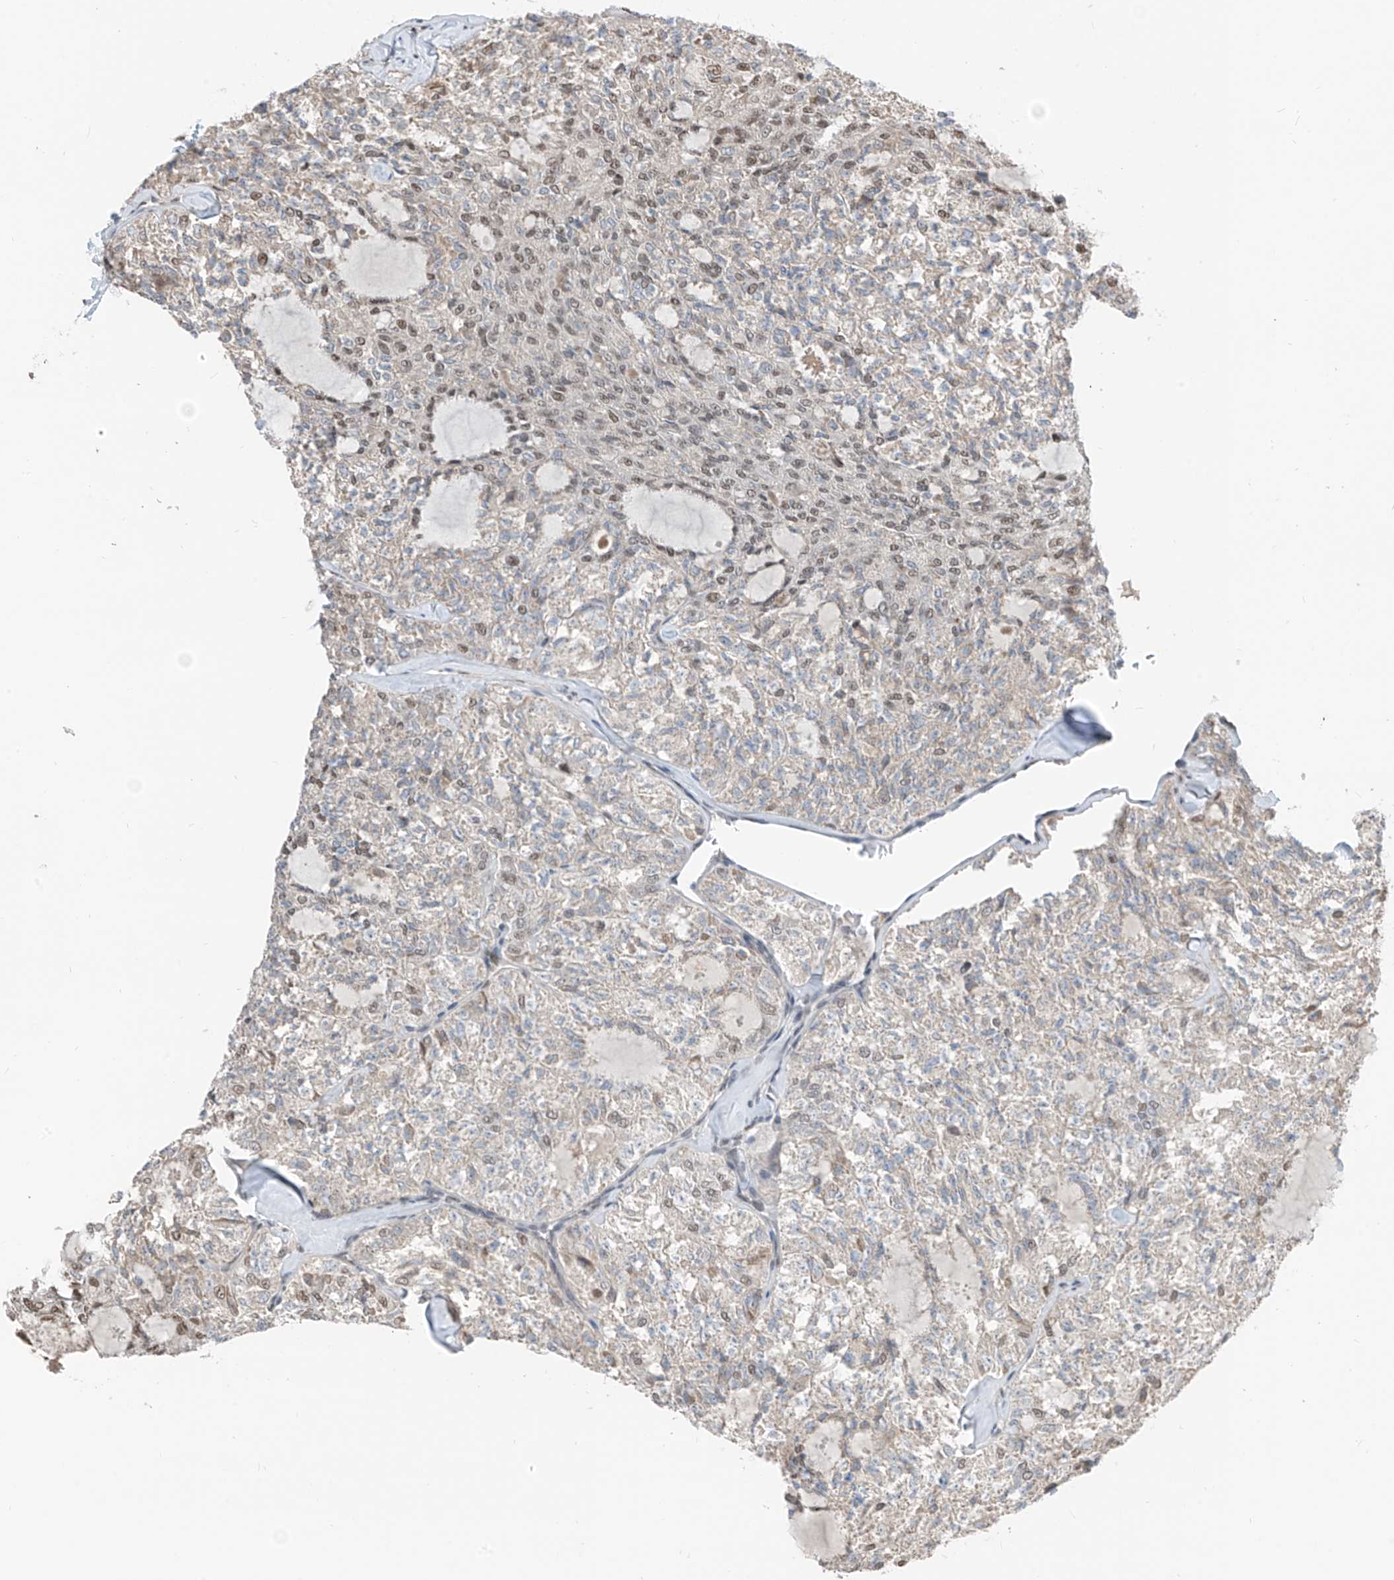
{"staining": {"intensity": "moderate", "quantity": "25%-75%", "location": "nuclear"}, "tissue": "thyroid cancer", "cell_type": "Tumor cells", "image_type": "cancer", "snomed": [{"axis": "morphology", "description": "Follicular adenoma carcinoma, NOS"}, {"axis": "topography", "description": "Thyroid gland"}], "caption": "Immunohistochemical staining of thyroid cancer (follicular adenoma carcinoma) exhibits medium levels of moderate nuclear protein expression in about 25%-75% of tumor cells.", "gene": "RBP7", "patient": {"sex": "male", "age": 75}}